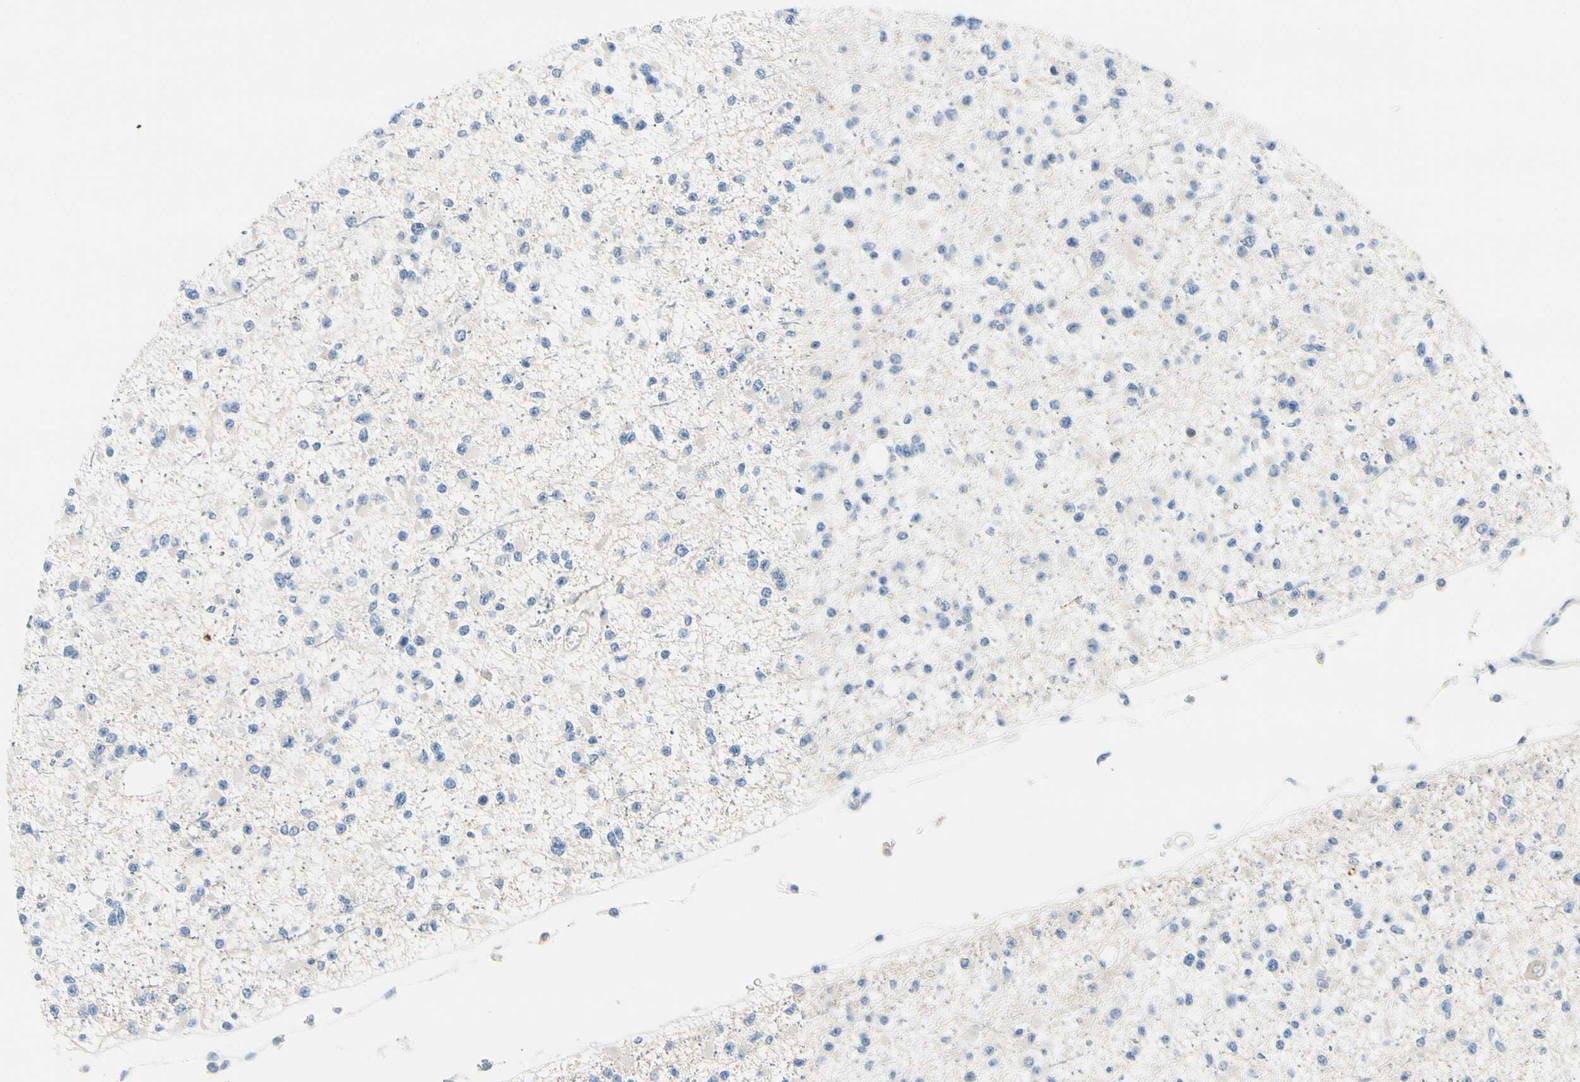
{"staining": {"intensity": "negative", "quantity": "none", "location": "none"}, "tissue": "glioma", "cell_type": "Tumor cells", "image_type": "cancer", "snomed": [{"axis": "morphology", "description": "Glioma, malignant, Low grade"}, {"axis": "topography", "description": "Brain"}], "caption": "Malignant glioma (low-grade) was stained to show a protein in brown. There is no significant staining in tumor cells.", "gene": "STXBP1", "patient": {"sex": "female", "age": 22}}